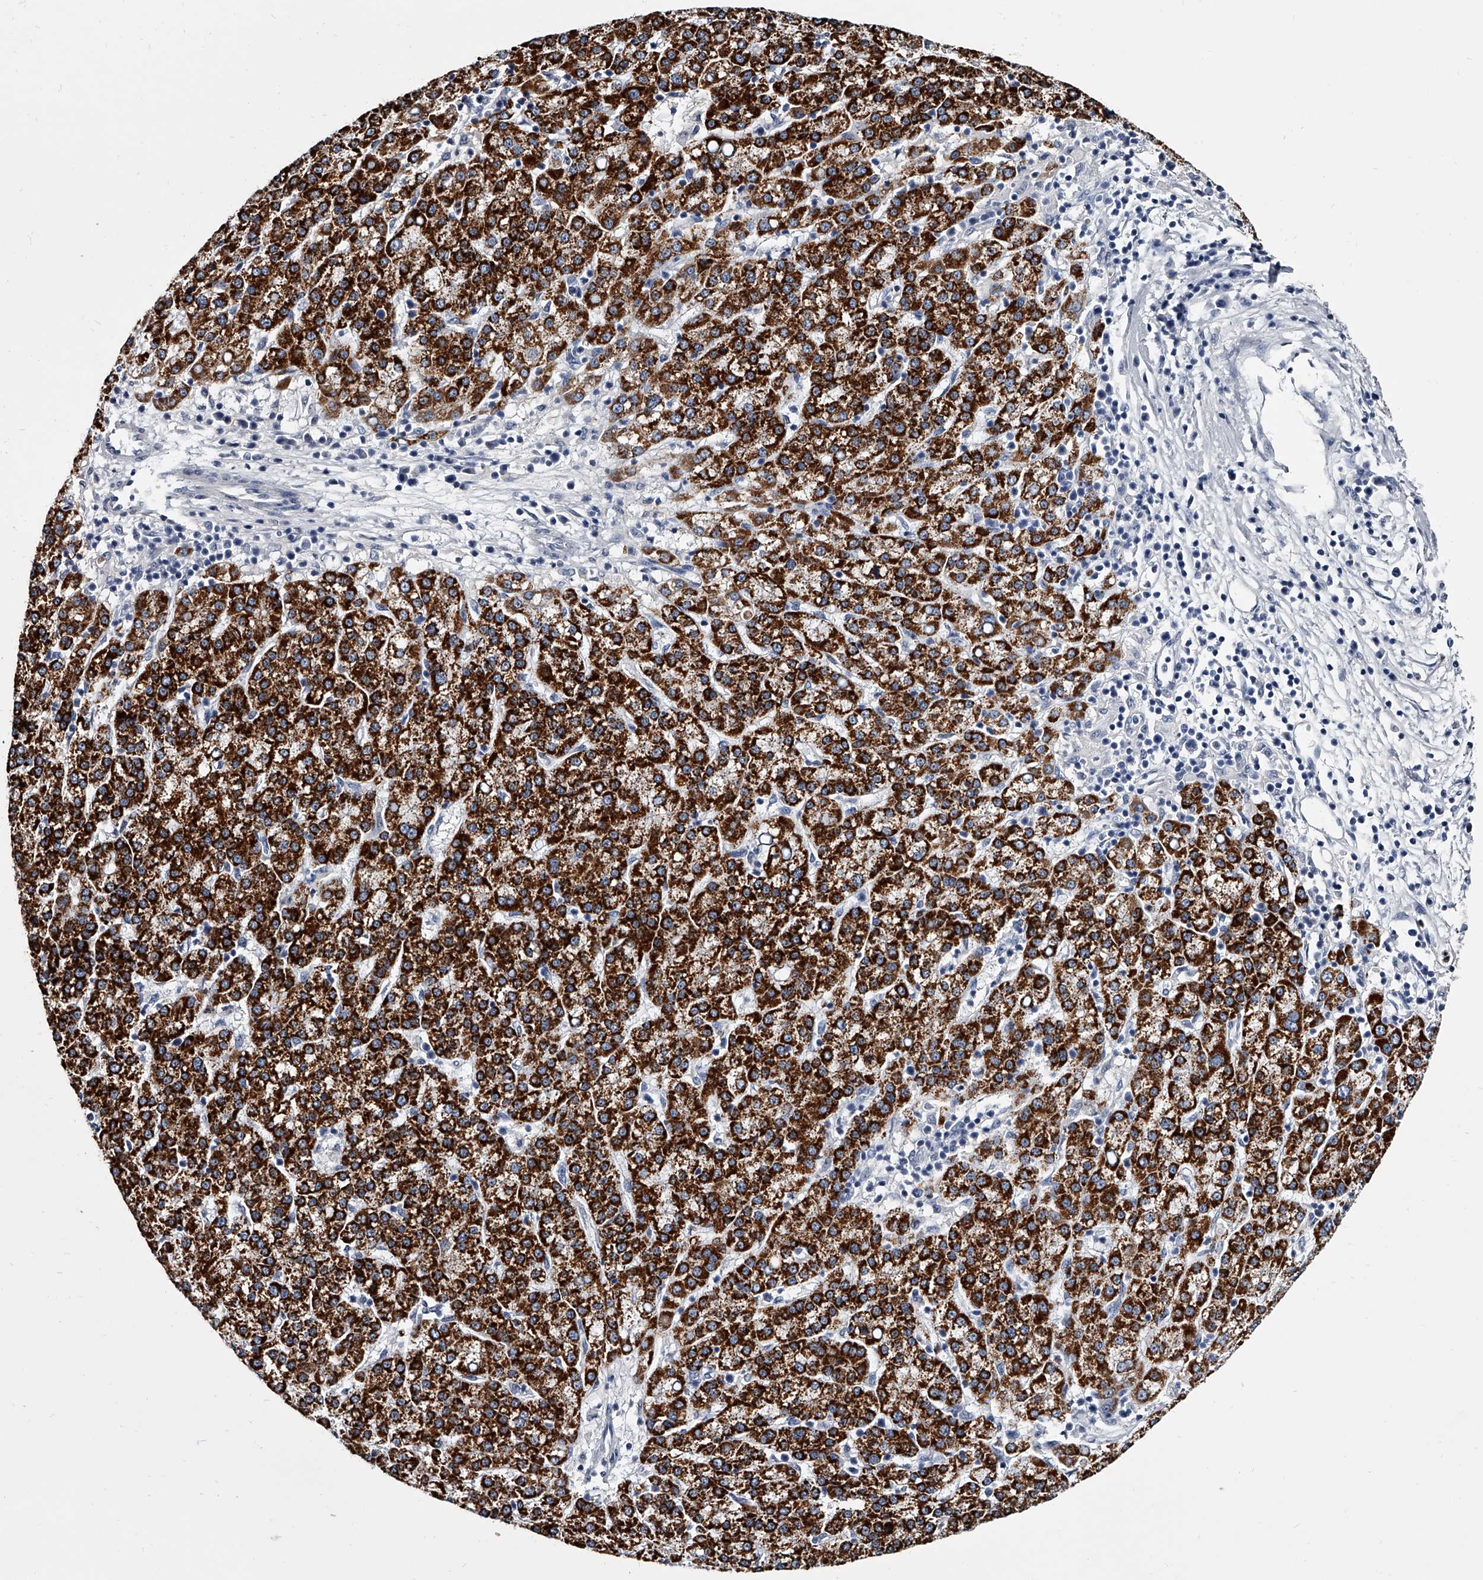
{"staining": {"intensity": "strong", "quantity": ">75%", "location": "cytoplasmic/membranous"}, "tissue": "liver cancer", "cell_type": "Tumor cells", "image_type": "cancer", "snomed": [{"axis": "morphology", "description": "Carcinoma, Hepatocellular, NOS"}, {"axis": "topography", "description": "Liver"}], "caption": "Immunohistochemical staining of hepatocellular carcinoma (liver) exhibits high levels of strong cytoplasmic/membranous protein positivity in about >75% of tumor cells.", "gene": "GAPVD1", "patient": {"sex": "female", "age": 58}}